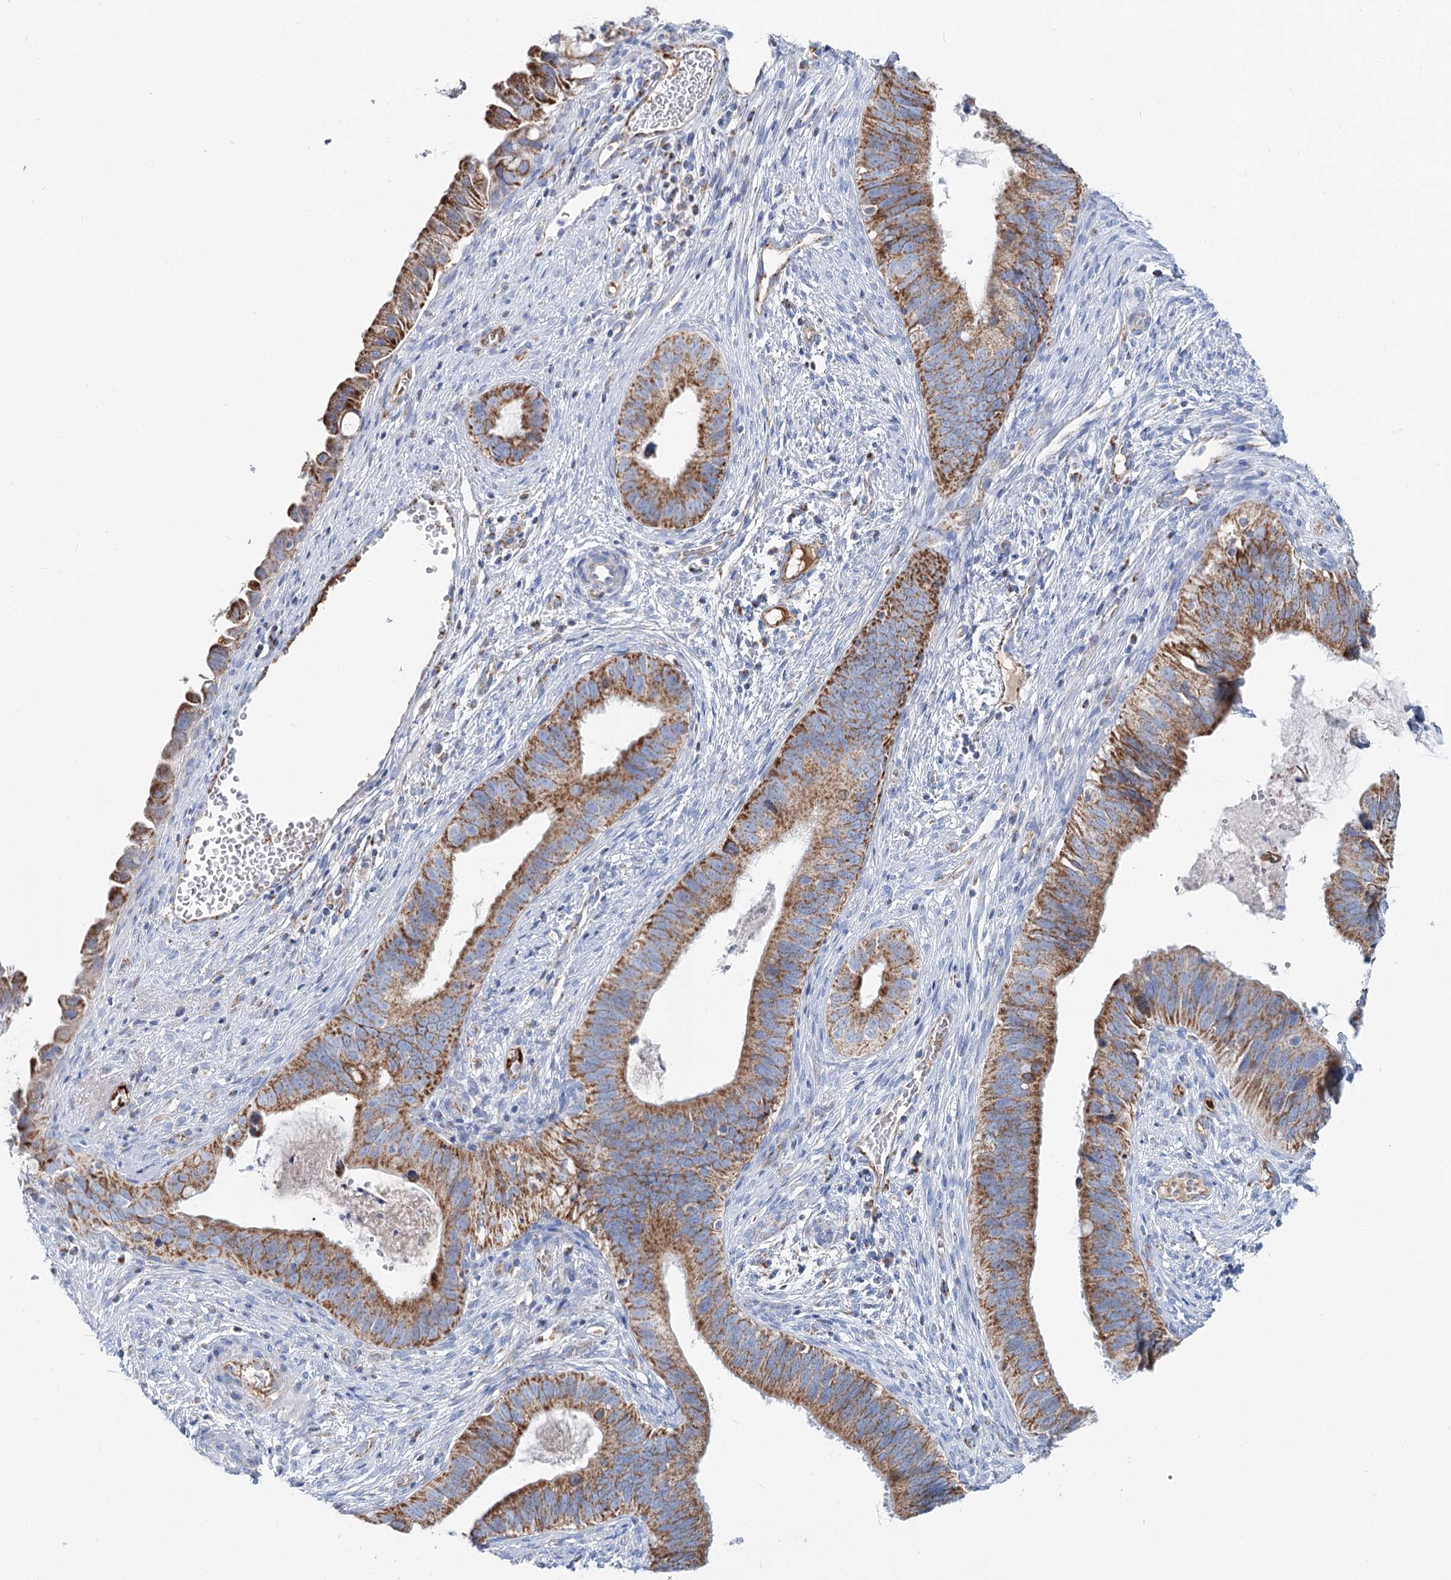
{"staining": {"intensity": "moderate", "quantity": "25%-75%", "location": "cytoplasmic/membranous"}, "tissue": "cervical cancer", "cell_type": "Tumor cells", "image_type": "cancer", "snomed": [{"axis": "morphology", "description": "Adenocarcinoma, NOS"}, {"axis": "topography", "description": "Cervix"}], "caption": "Moderate cytoplasmic/membranous staining for a protein is appreciated in approximately 25%-75% of tumor cells of cervical adenocarcinoma using immunohistochemistry.", "gene": "MCCC2", "patient": {"sex": "female", "age": 42}}